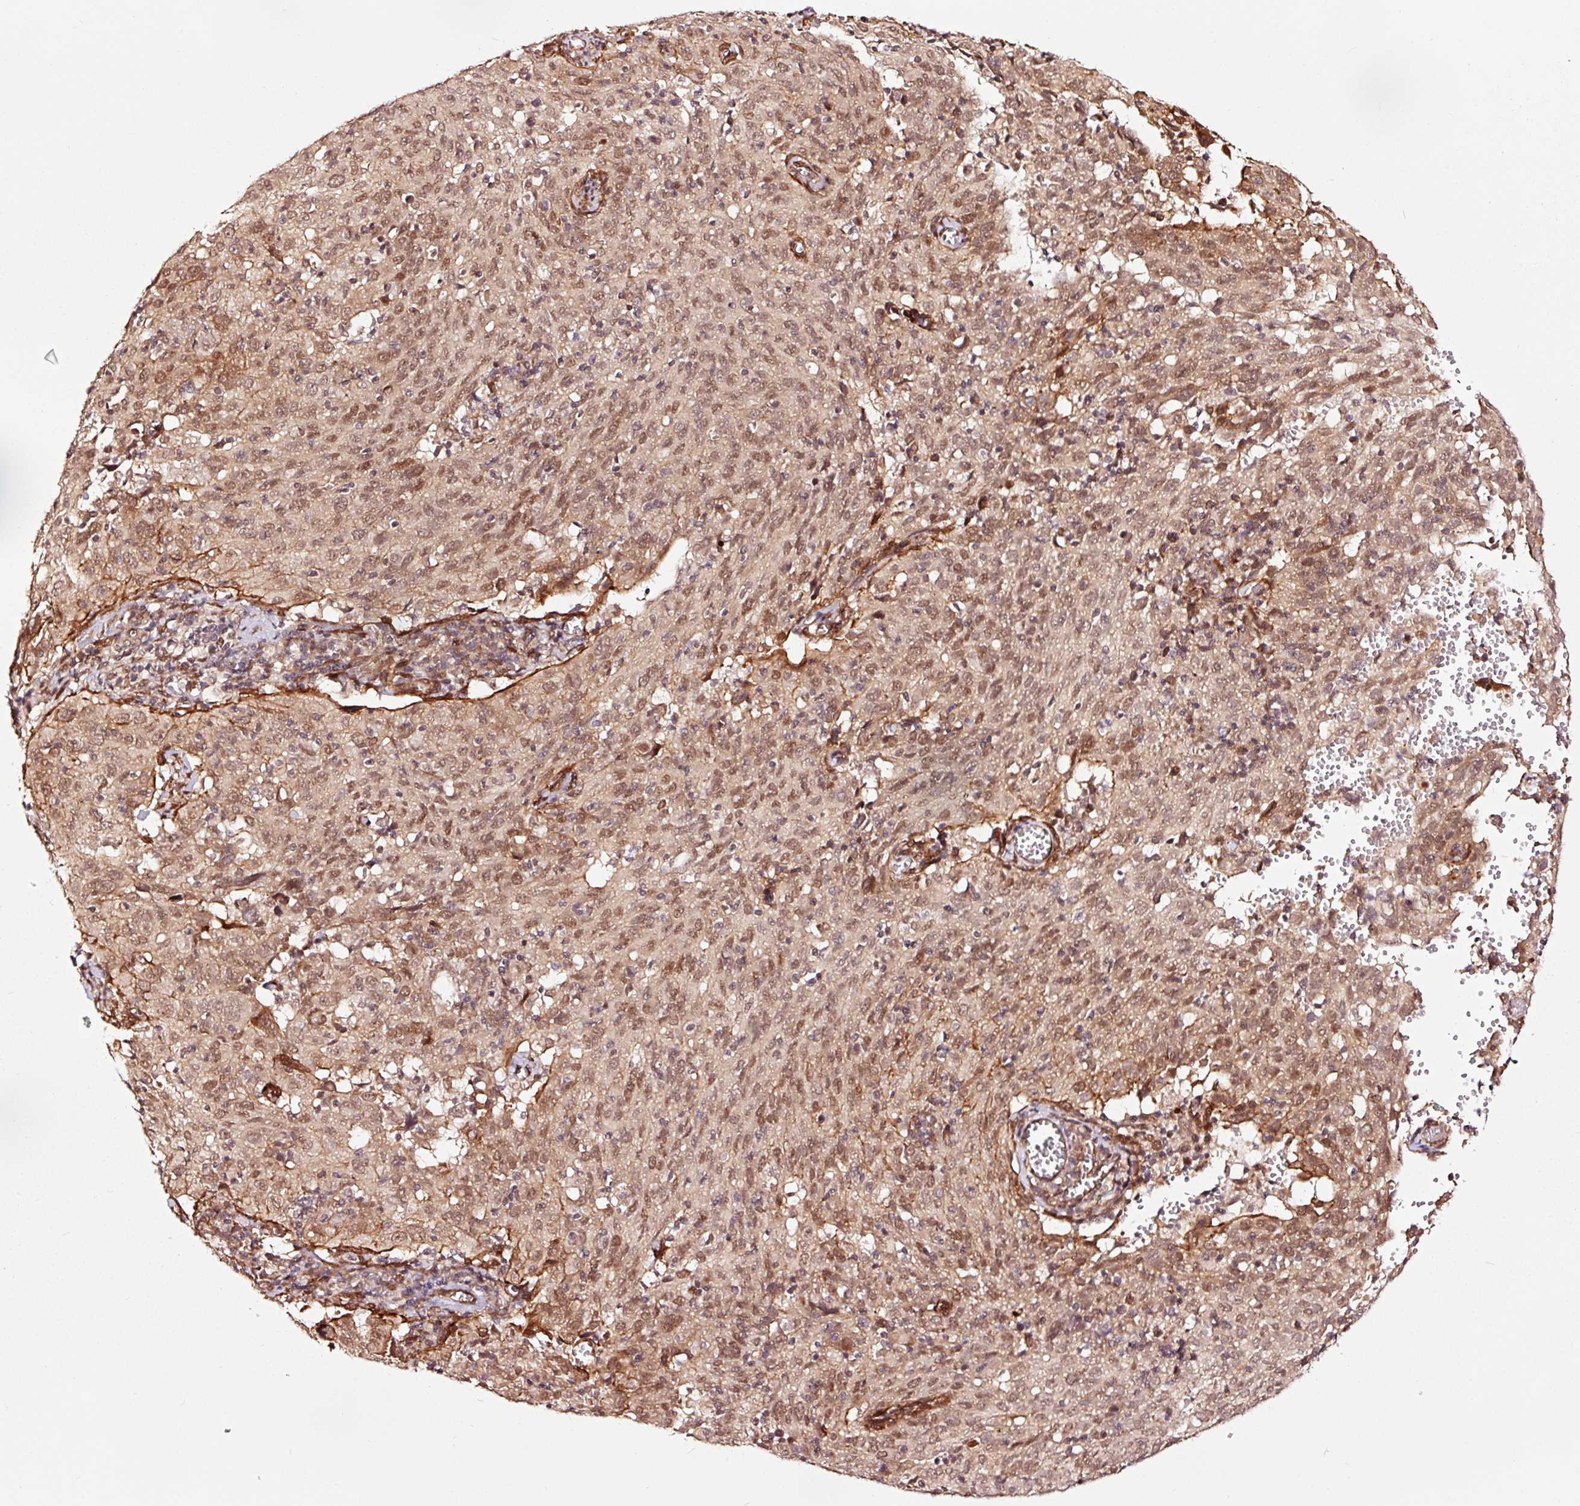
{"staining": {"intensity": "moderate", "quantity": ">75%", "location": "nuclear"}, "tissue": "cervical cancer", "cell_type": "Tumor cells", "image_type": "cancer", "snomed": [{"axis": "morphology", "description": "Squamous cell carcinoma, NOS"}, {"axis": "topography", "description": "Cervix"}], "caption": "Protein analysis of cervical squamous cell carcinoma tissue shows moderate nuclear staining in about >75% of tumor cells.", "gene": "TPM1", "patient": {"sex": "female", "age": 31}}